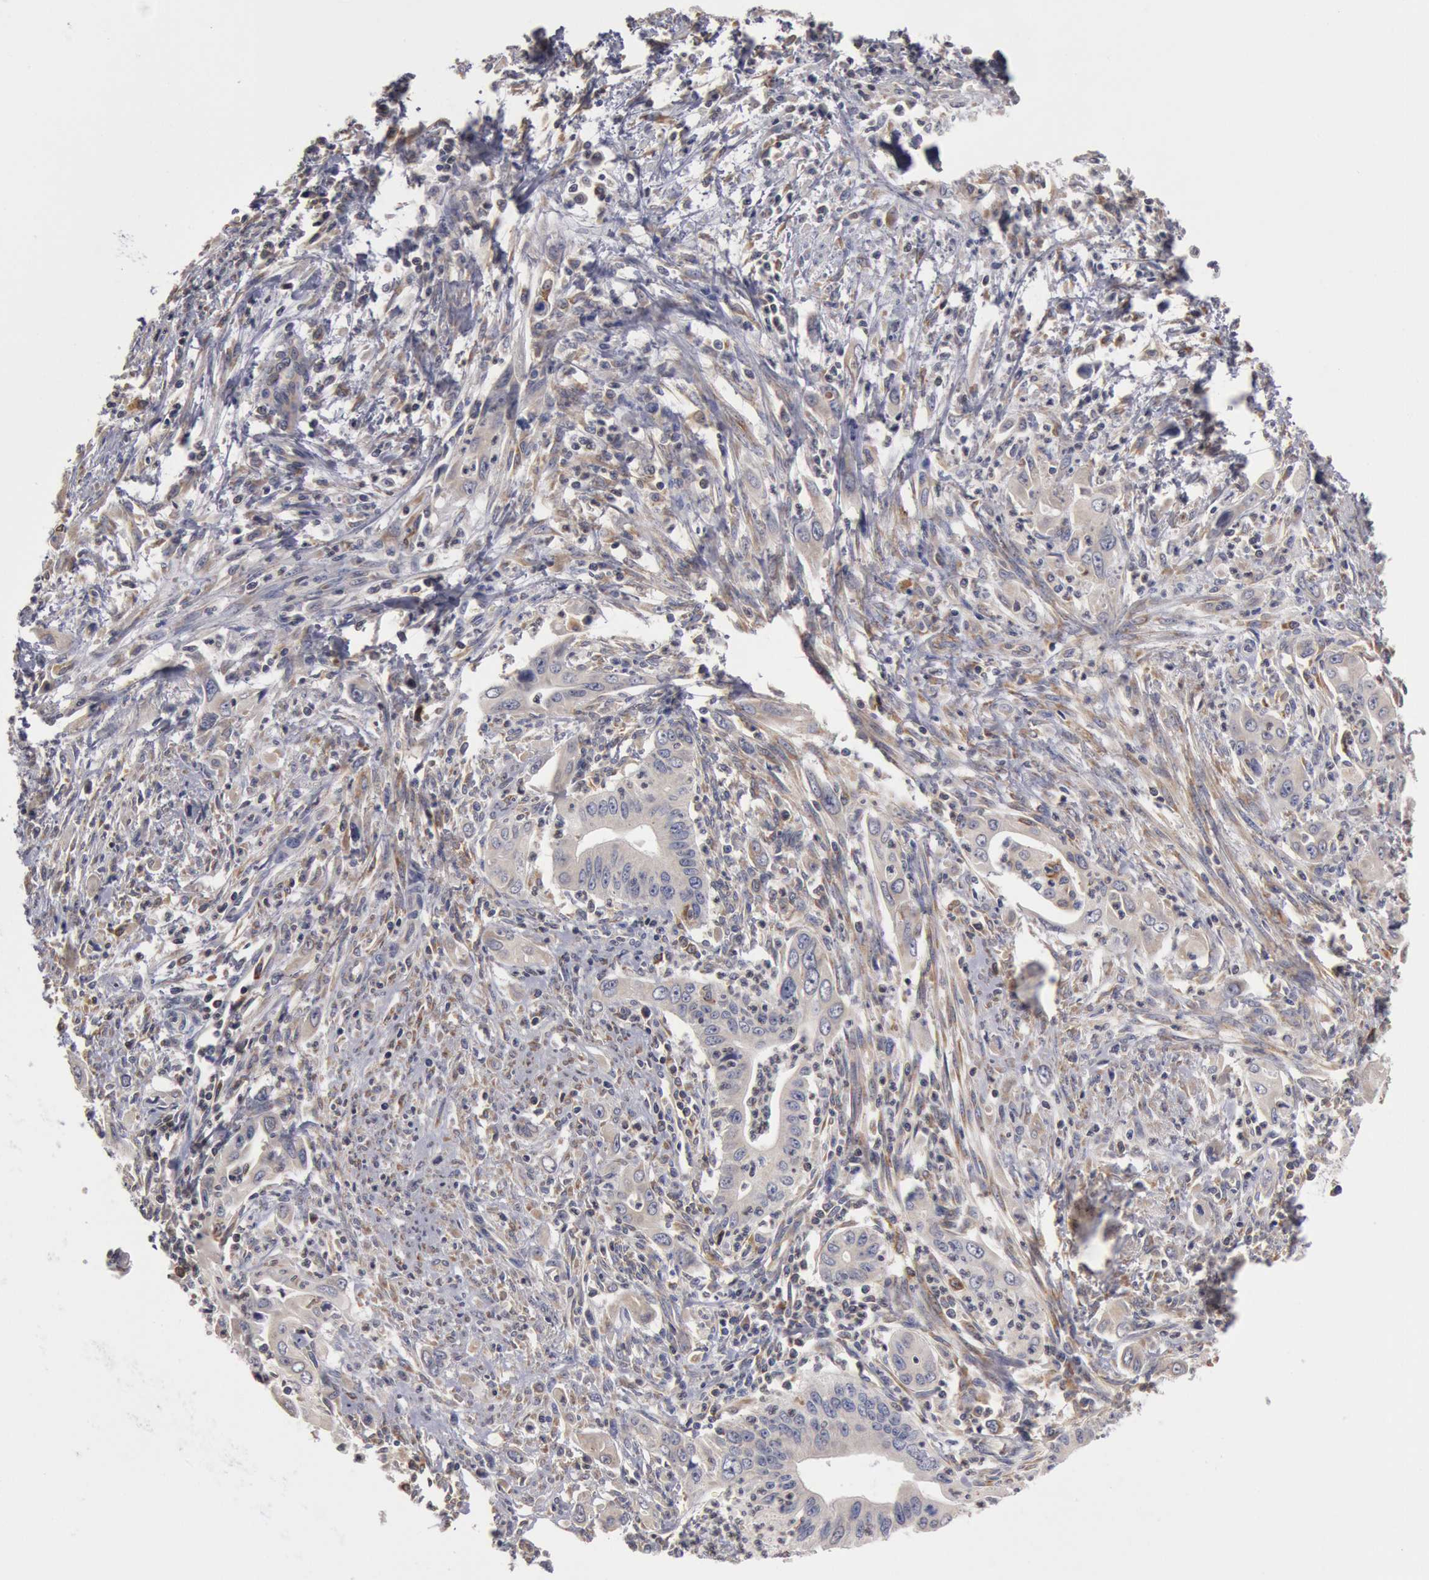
{"staining": {"intensity": "negative", "quantity": "none", "location": "none"}, "tissue": "cervical cancer", "cell_type": "Tumor cells", "image_type": "cancer", "snomed": [{"axis": "morphology", "description": "Normal tissue, NOS"}, {"axis": "morphology", "description": "Adenocarcinoma, NOS"}, {"axis": "topography", "description": "Cervix"}], "caption": "Immunohistochemistry (IHC) of cervical cancer (adenocarcinoma) displays no staining in tumor cells.", "gene": "OSBPL8", "patient": {"sex": "female", "age": 34}}